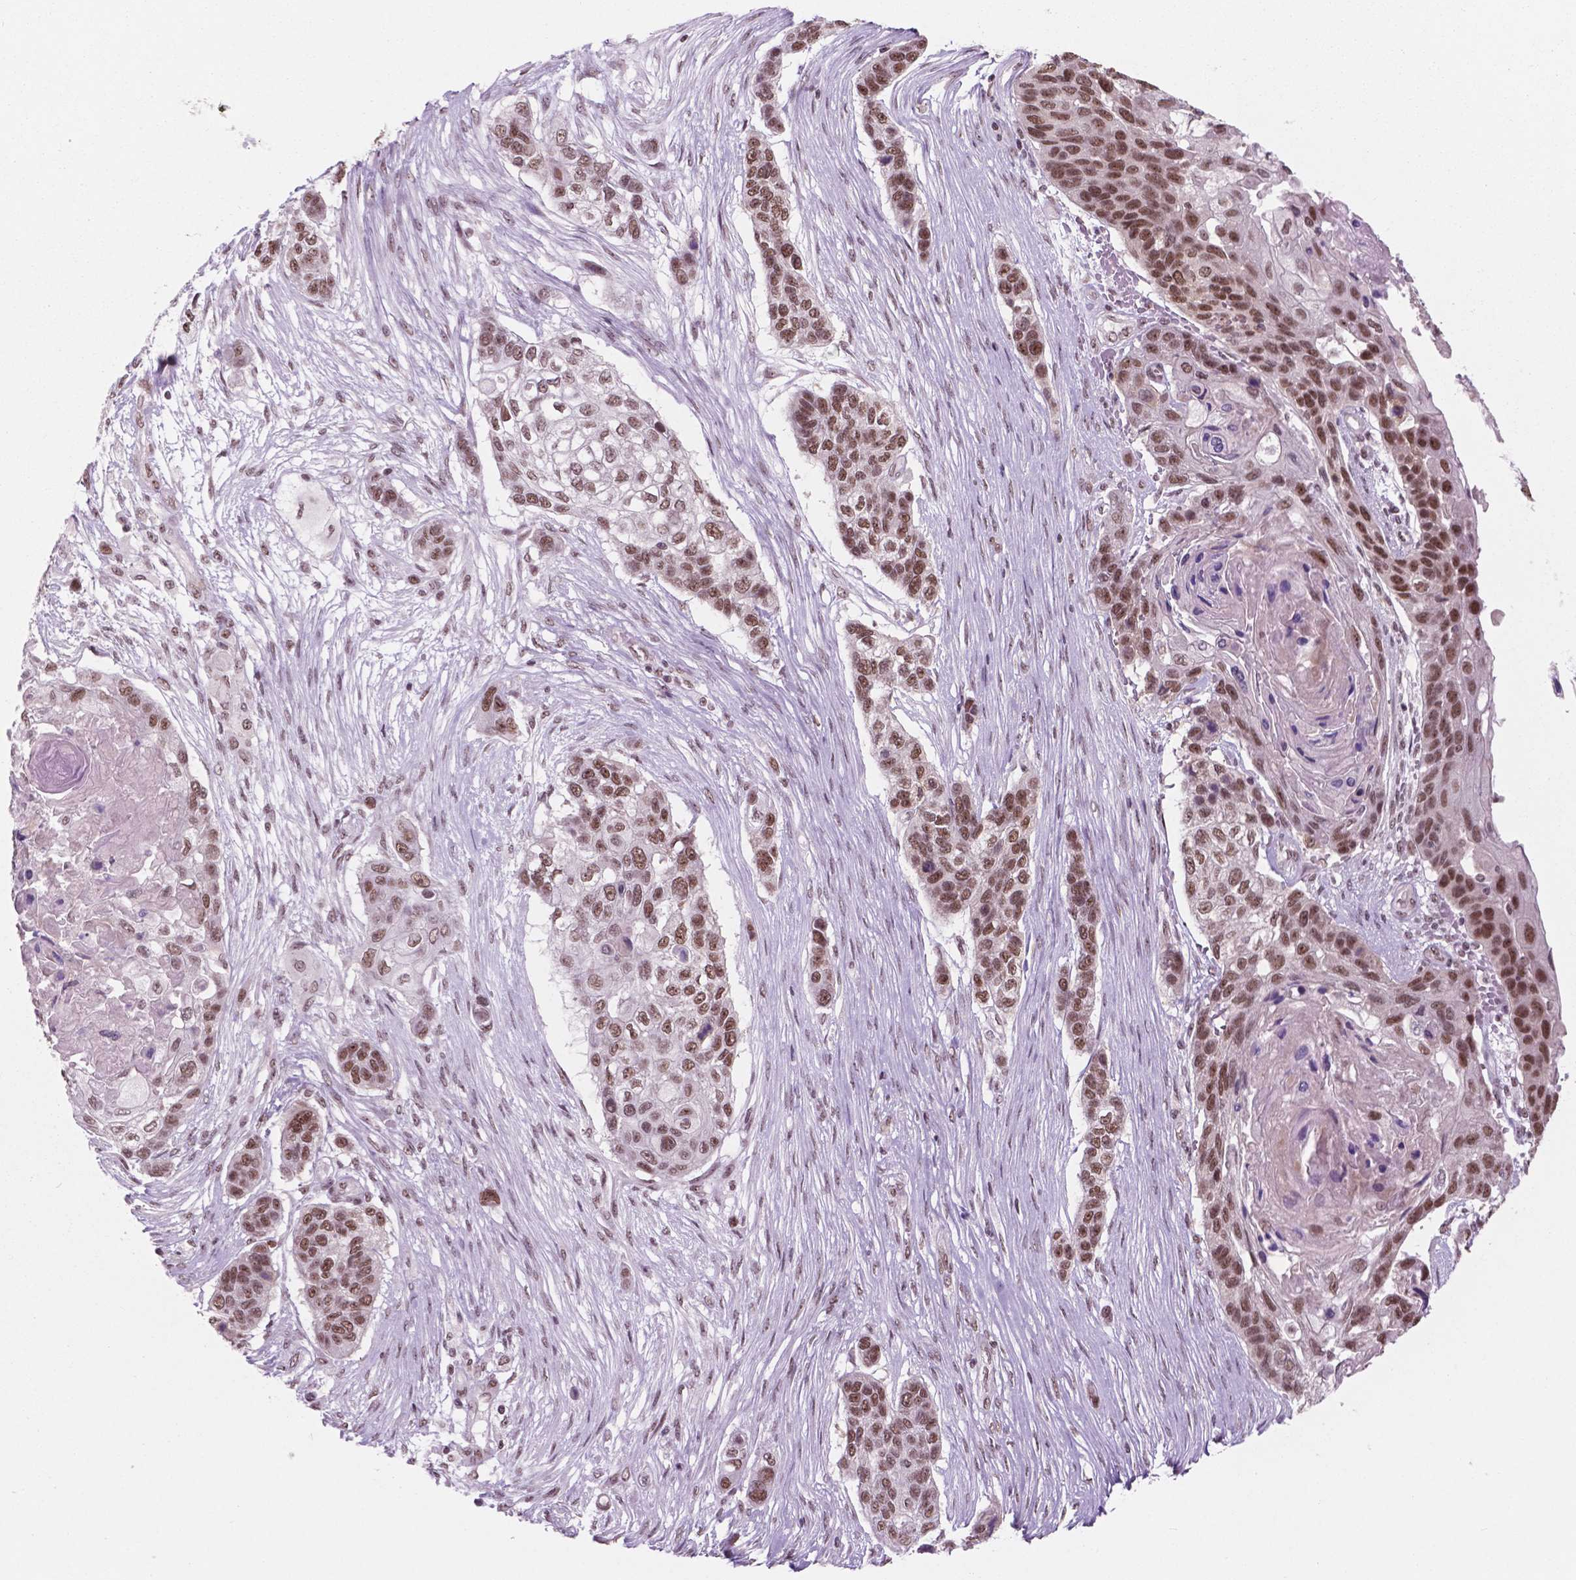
{"staining": {"intensity": "moderate", "quantity": ">75%", "location": "nuclear"}, "tissue": "lung cancer", "cell_type": "Tumor cells", "image_type": "cancer", "snomed": [{"axis": "morphology", "description": "Squamous cell carcinoma, NOS"}, {"axis": "topography", "description": "Lung"}], "caption": "This photomicrograph exhibits immunohistochemistry (IHC) staining of human lung cancer, with medium moderate nuclear positivity in about >75% of tumor cells.", "gene": "POLR2E", "patient": {"sex": "male", "age": 69}}